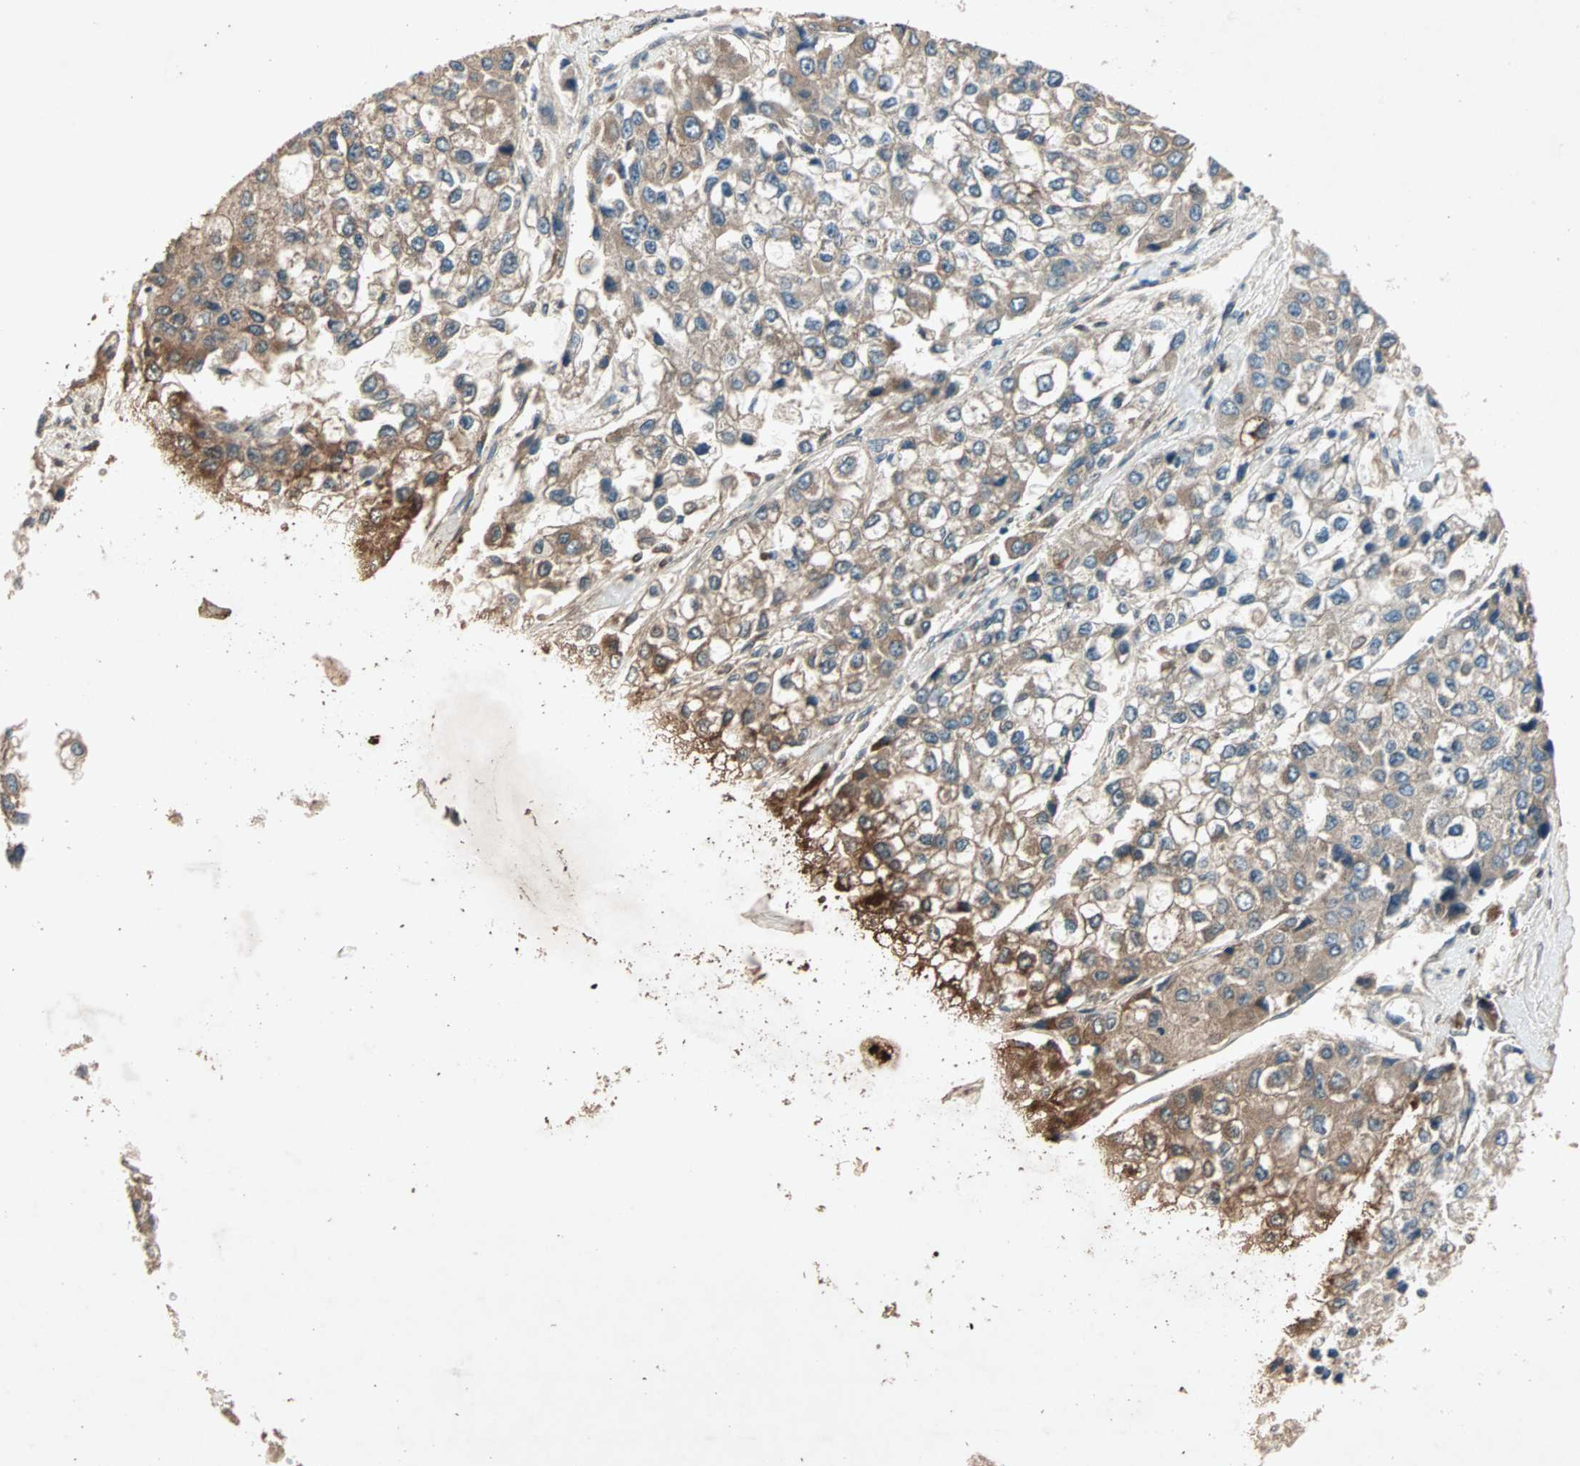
{"staining": {"intensity": "moderate", "quantity": "25%-75%", "location": "cytoplasmic/membranous"}, "tissue": "liver cancer", "cell_type": "Tumor cells", "image_type": "cancer", "snomed": [{"axis": "morphology", "description": "Carcinoma, Hepatocellular, NOS"}, {"axis": "topography", "description": "Liver"}], "caption": "Protein expression analysis of human liver cancer (hepatocellular carcinoma) reveals moderate cytoplasmic/membranous staining in approximately 25%-75% of tumor cells. Nuclei are stained in blue.", "gene": "SDSL", "patient": {"sex": "female", "age": 66}}